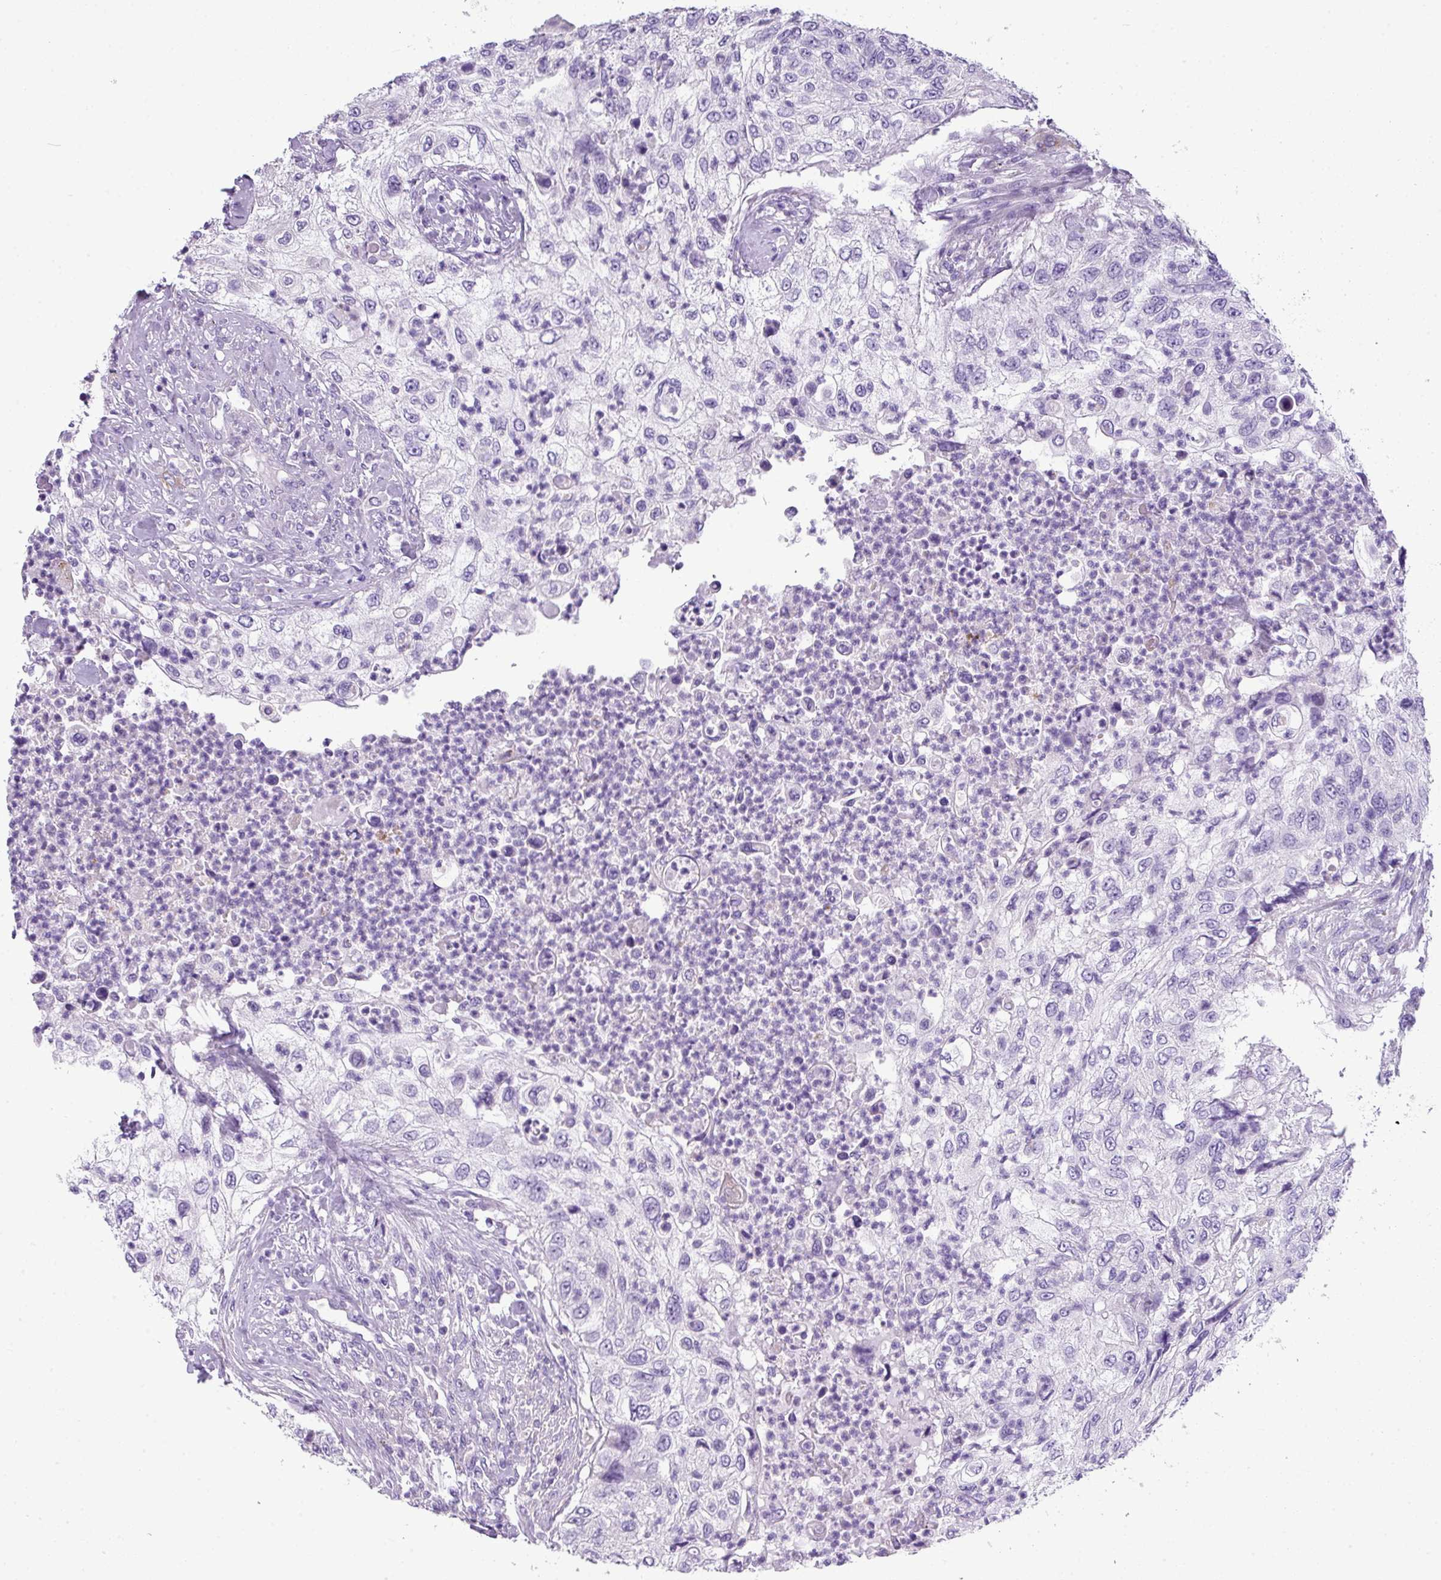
{"staining": {"intensity": "negative", "quantity": "none", "location": "none"}, "tissue": "urothelial cancer", "cell_type": "Tumor cells", "image_type": "cancer", "snomed": [{"axis": "morphology", "description": "Urothelial carcinoma, High grade"}, {"axis": "topography", "description": "Urinary bladder"}], "caption": "Immunohistochemical staining of human high-grade urothelial carcinoma displays no significant staining in tumor cells. Brightfield microscopy of immunohistochemistry (IHC) stained with DAB (brown) and hematoxylin (blue), captured at high magnification.", "gene": "ZNF568", "patient": {"sex": "female", "age": 60}}